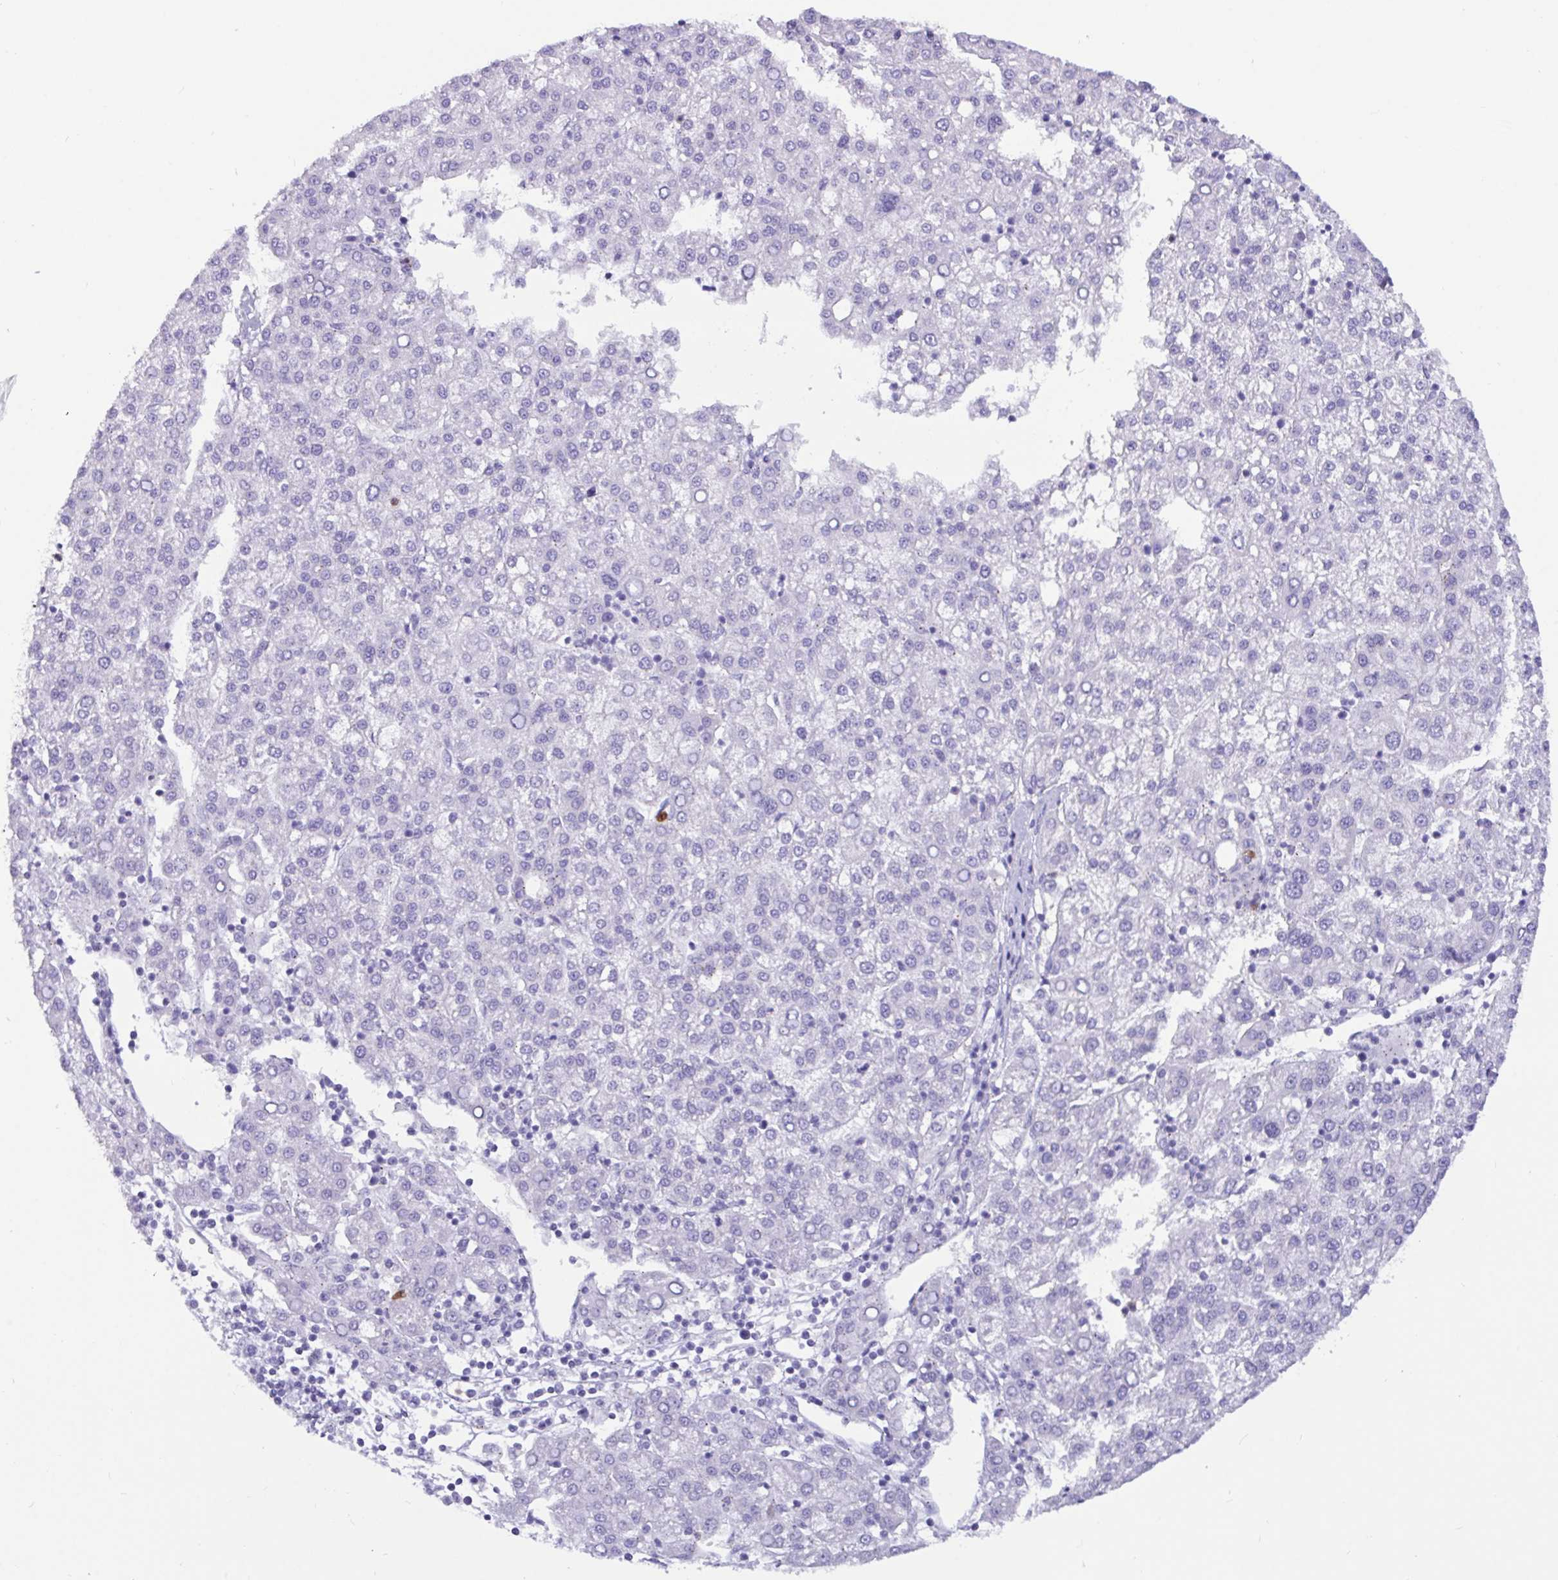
{"staining": {"intensity": "negative", "quantity": "none", "location": "none"}, "tissue": "liver cancer", "cell_type": "Tumor cells", "image_type": "cancer", "snomed": [{"axis": "morphology", "description": "Carcinoma, Hepatocellular, NOS"}, {"axis": "topography", "description": "Liver"}], "caption": "An immunohistochemistry (IHC) image of liver hepatocellular carcinoma is shown. There is no staining in tumor cells of liver hepatocellular carcinoma.", "gene": "RNASE3", "patient": {"sex": "female", "age": 58}}